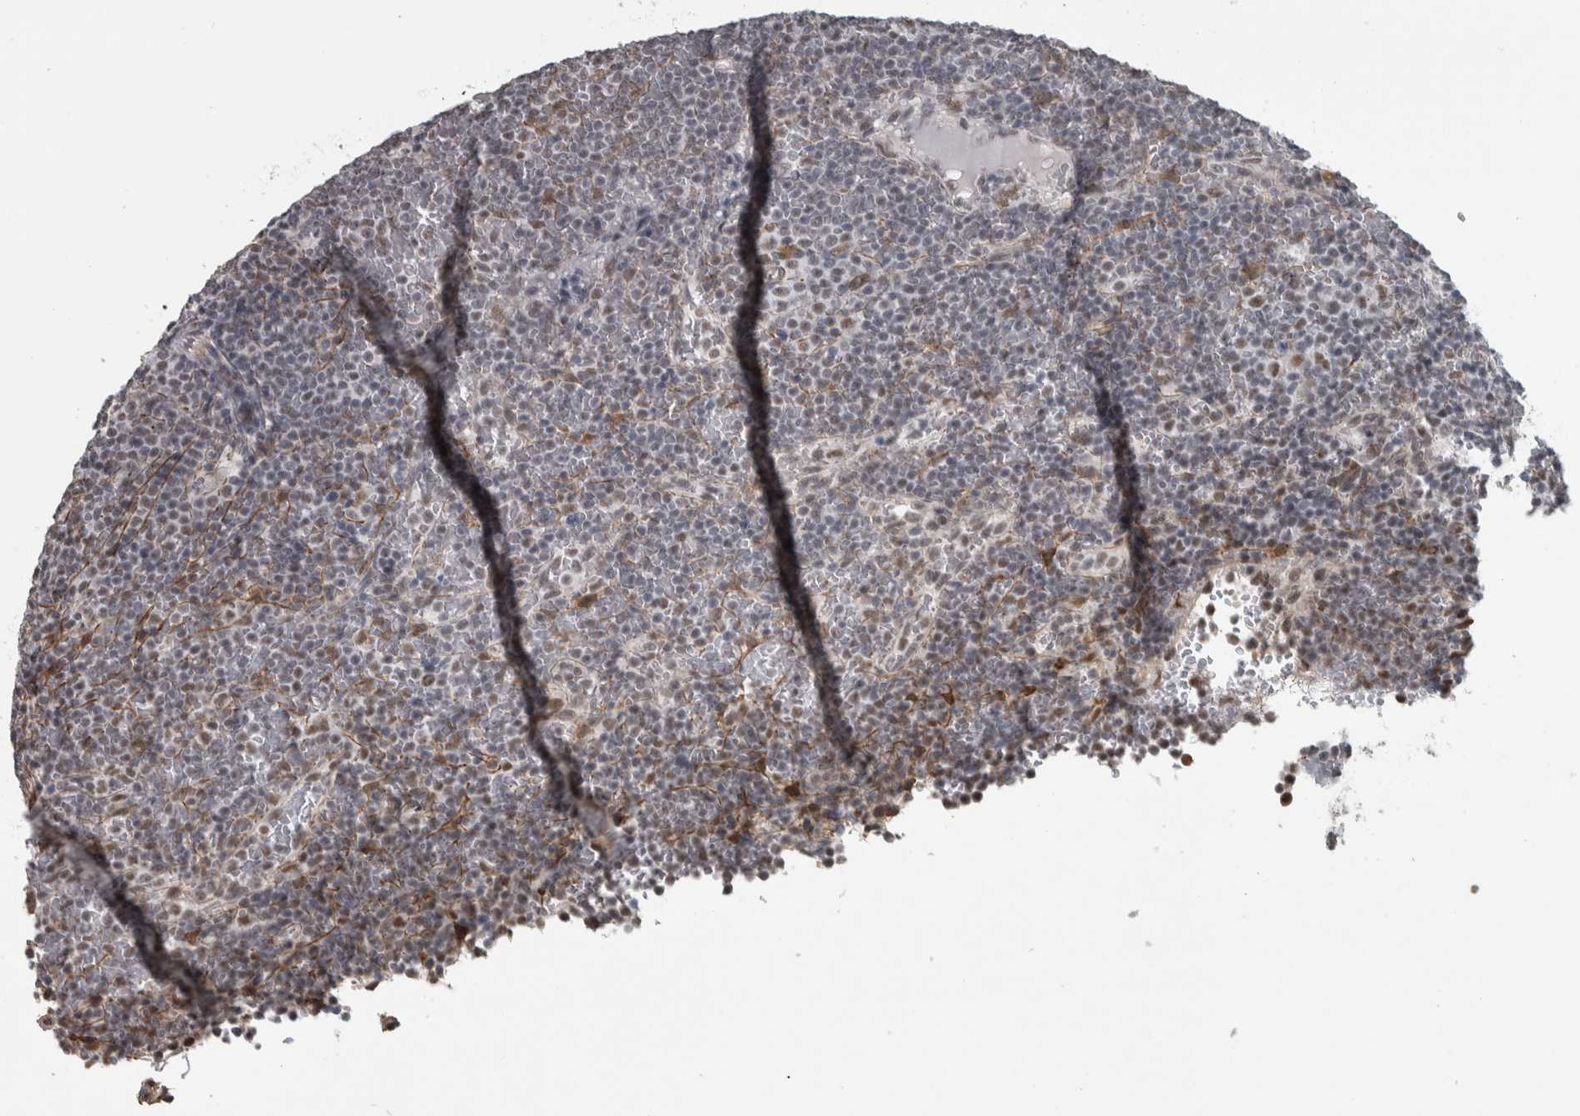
{"staining": {"intensity": "weak", "quantity": "25%-75%", "location": "nuclear"}, "tissue": "lymphoma", "cell_type": "Tumor cells", "image_type": "cancer", "snomed": [{"axis": "morphology", "description": "Malignant lymphoma, non-Hodgkin's type, Low grade"}, {"axis": "topography", "description": "Spleen"}], "caption": "Malignant lymphoma, non-Hodgkin's type (low-grade) stained with a protein marker demonstrates weak staining in tumor cells.", "gene": "DDX42", "patient": {"sex": "female", "age": 77}}